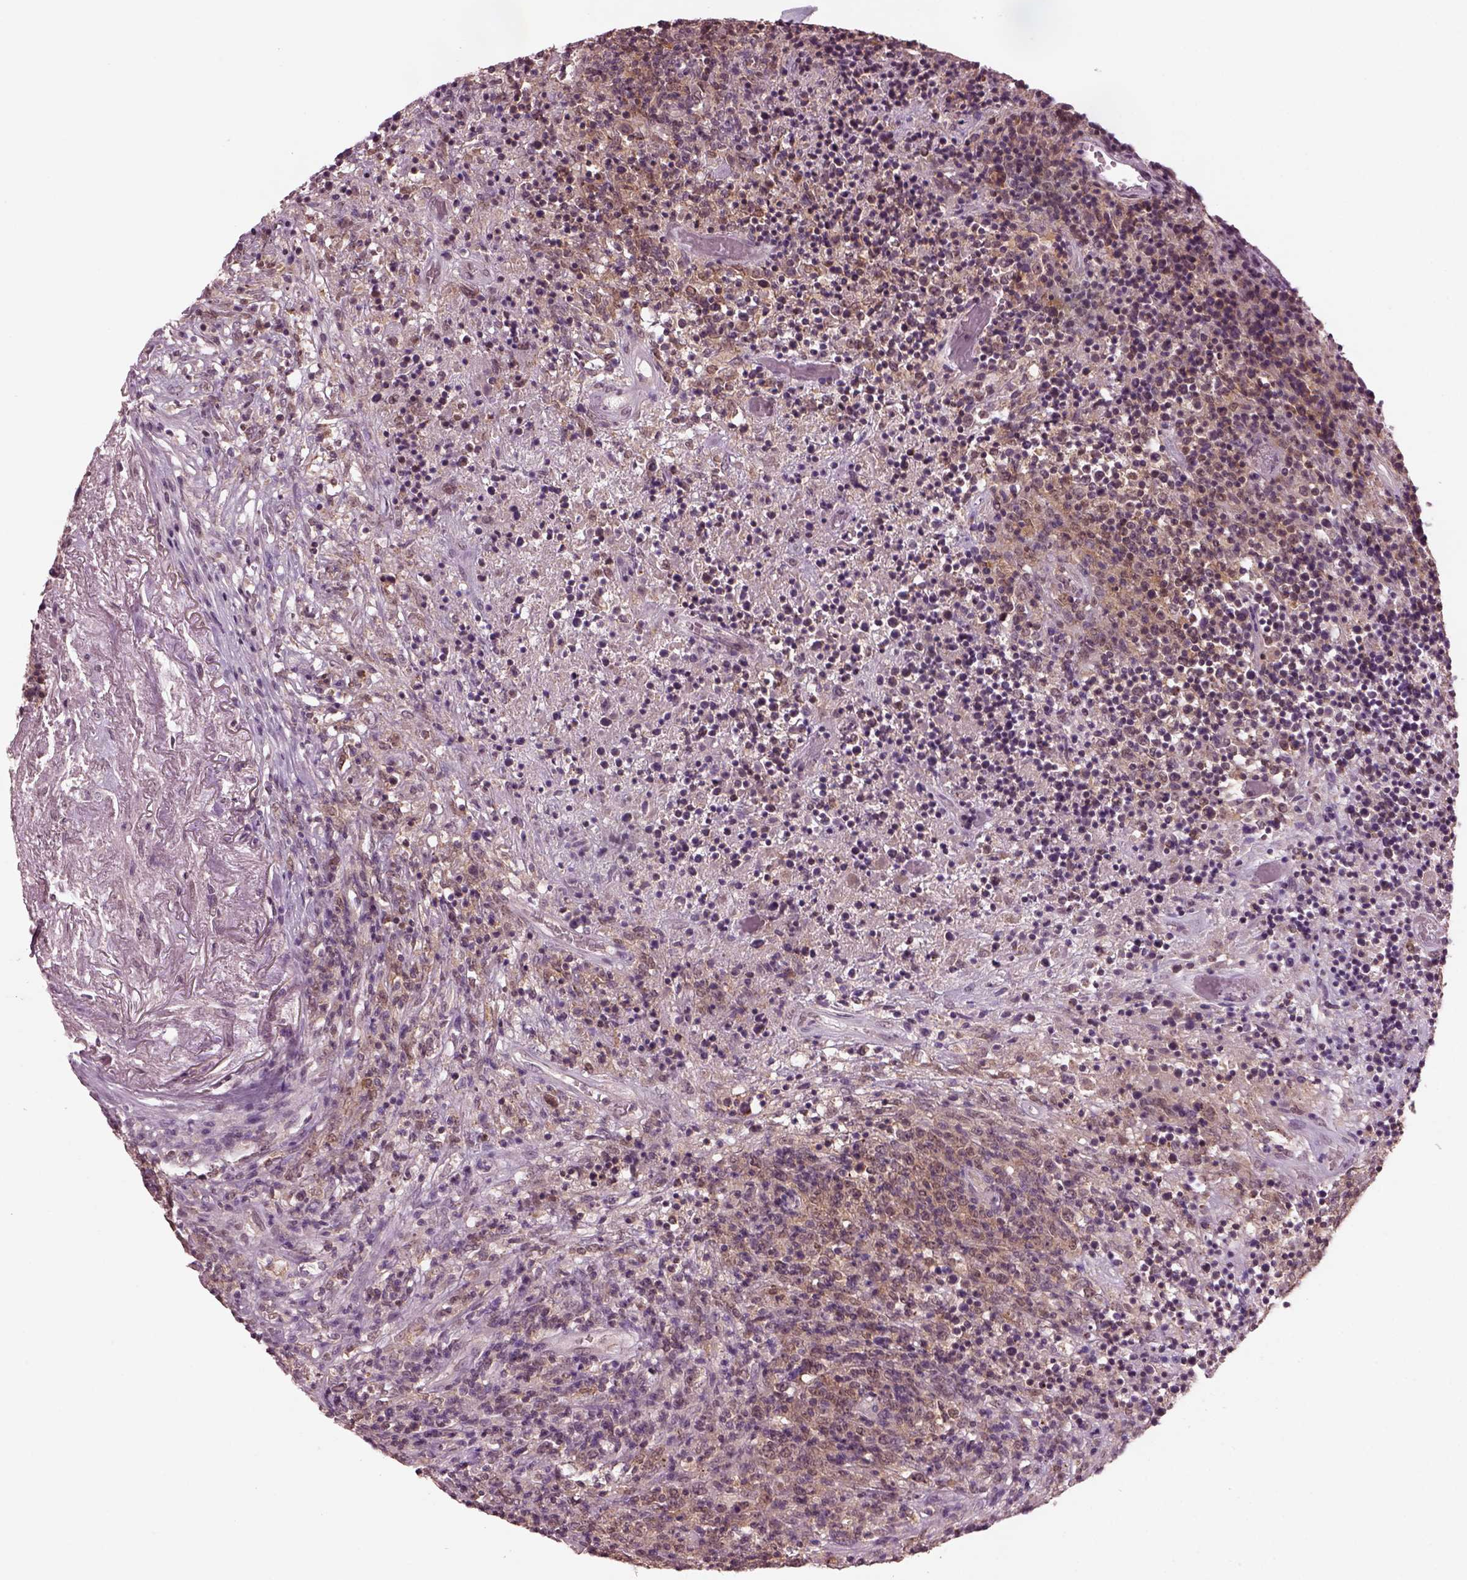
{"staining": {"intensity": "weak", "quantity": ">75%", "location": "cytoplasmic/membranous"}, "tissue": "lymphoma", "cell_type": "Tumor cells", "image_type": "cancer", "snomed": [{"axis": "morphology", "description": "Malignant lymphoma, non-Hodgkin's type, High grade"}, {"axis": "topography", "description": "Lung"}], "caption": "Brown immunohistochemical staining in human high-grade malignant lymphoma, non-Hodgkin's type shows weak cytoplasmic/membranous positivity in approximately >75% of tumor cells.", "gene": "SRI", "patient": {"sex": "male", "age": 79}}